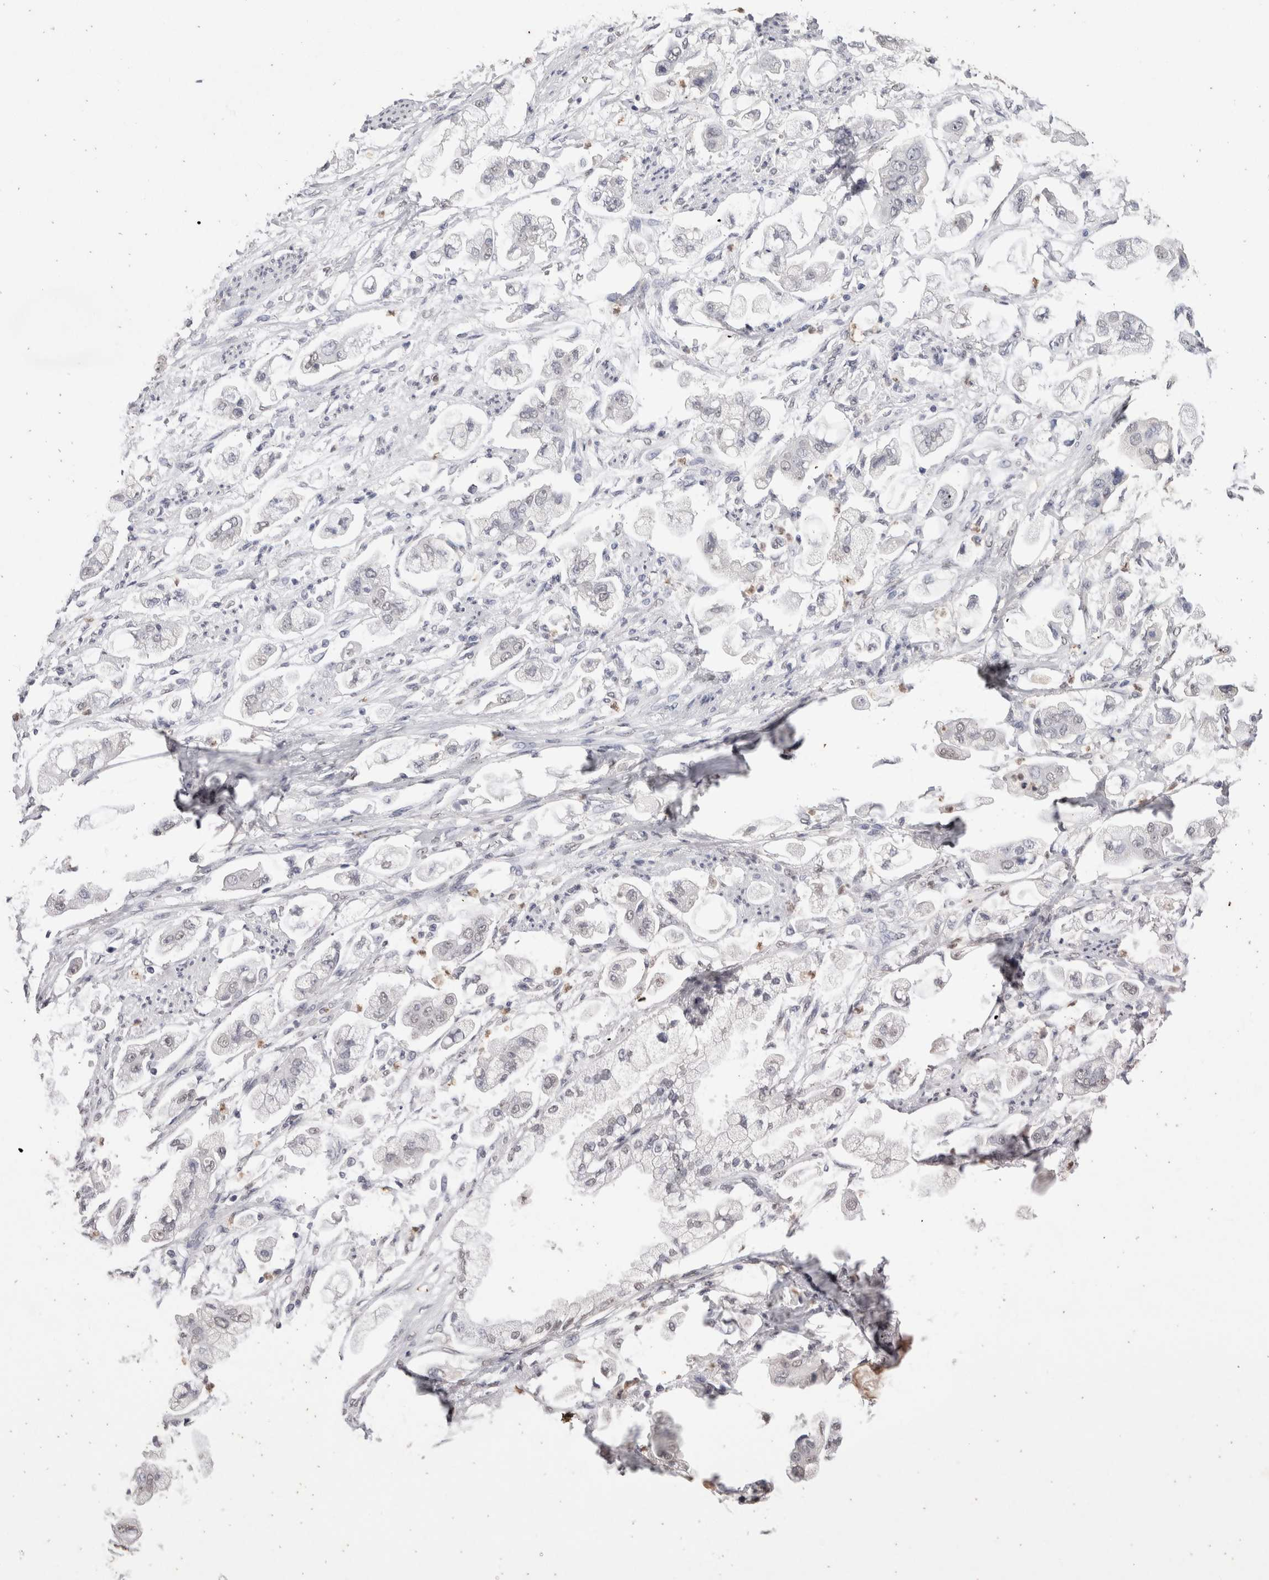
{"staining": {"intensity": "negative", "quantity": "none", "location": "none"}, "tissue": "stomach cancer", "cell_type": "Tumor cells", "image_type": "cancer", "snomed": [{"axis": "morphology", "description": "Adenocarcinoma, NOS"}, {"axis": "topography", "description": "Stomach"}], "caption": "DAB immunohistochemical staining of human stomach cancer (adenocarcinoma) reveals no significant positivity in tumor cells.", "gene": "LGALS2", "patient": {"sex": "male", "age": 62}}